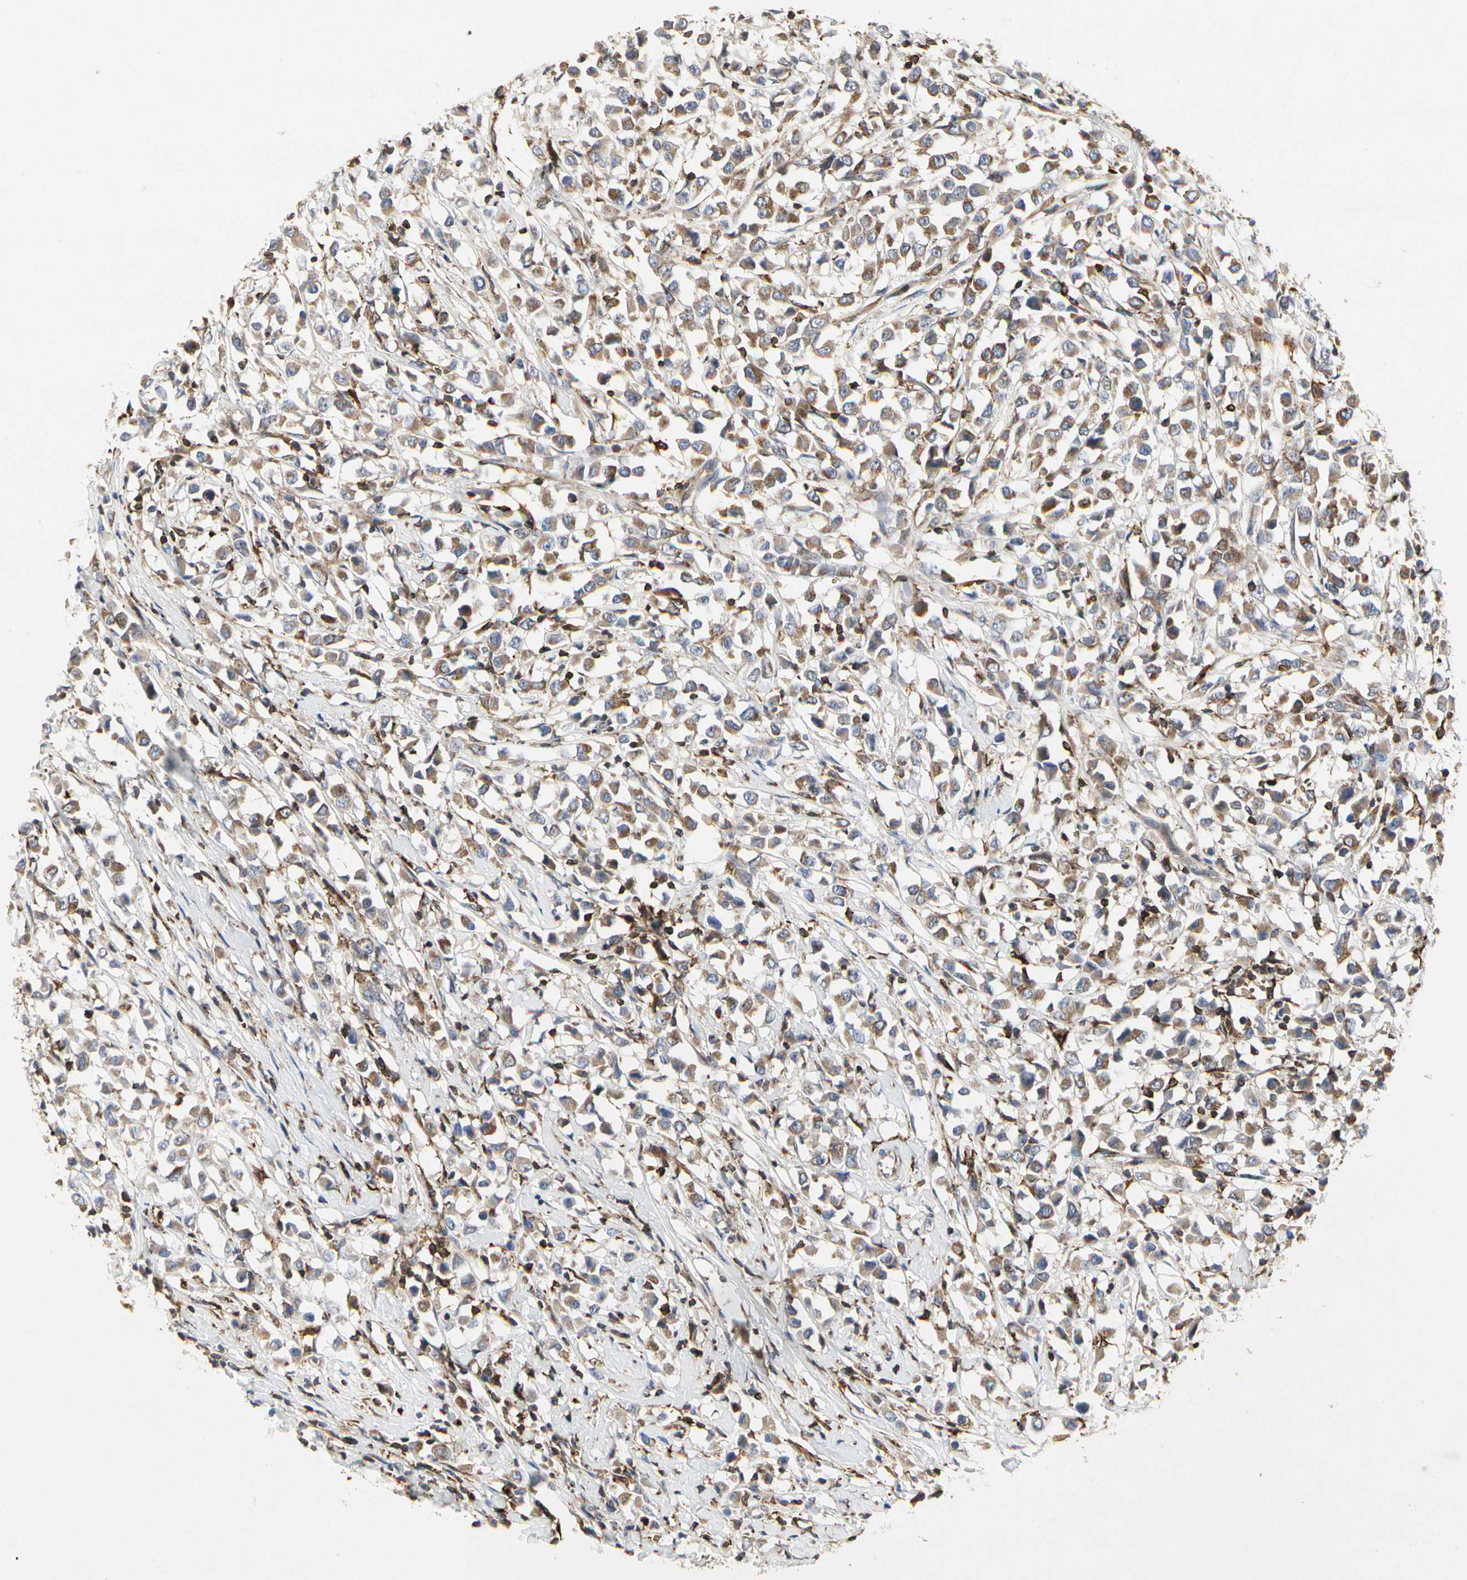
{"staining": {"intensity": "moderate", "quantity": ">75%", "location": "cytoplasmic/membranous"}, "tissue": "breast cancer", "cell_type": "Tumor cells", "image_type": "cancer", "snomed": [{"axis": "morphology", "description": "Duct carcinoma"}, {"axis": "topography", "description": "Breast"}], "caption": "Tumor cells exhibit medium levels of moderate cytoplasmic/membranous positivity in approximately >75% of cells in human breast cancer (infiltrating ductal carcinoma). The staining was performed using DAB (3,3'-diaminobenzidine) to visualize the protein expression in brown, while the nuclei were stained in blue with hematoxylin (Magnification: 20x).", "gene": "NAPG", "patient": {"sex": "female", "age": 61}}